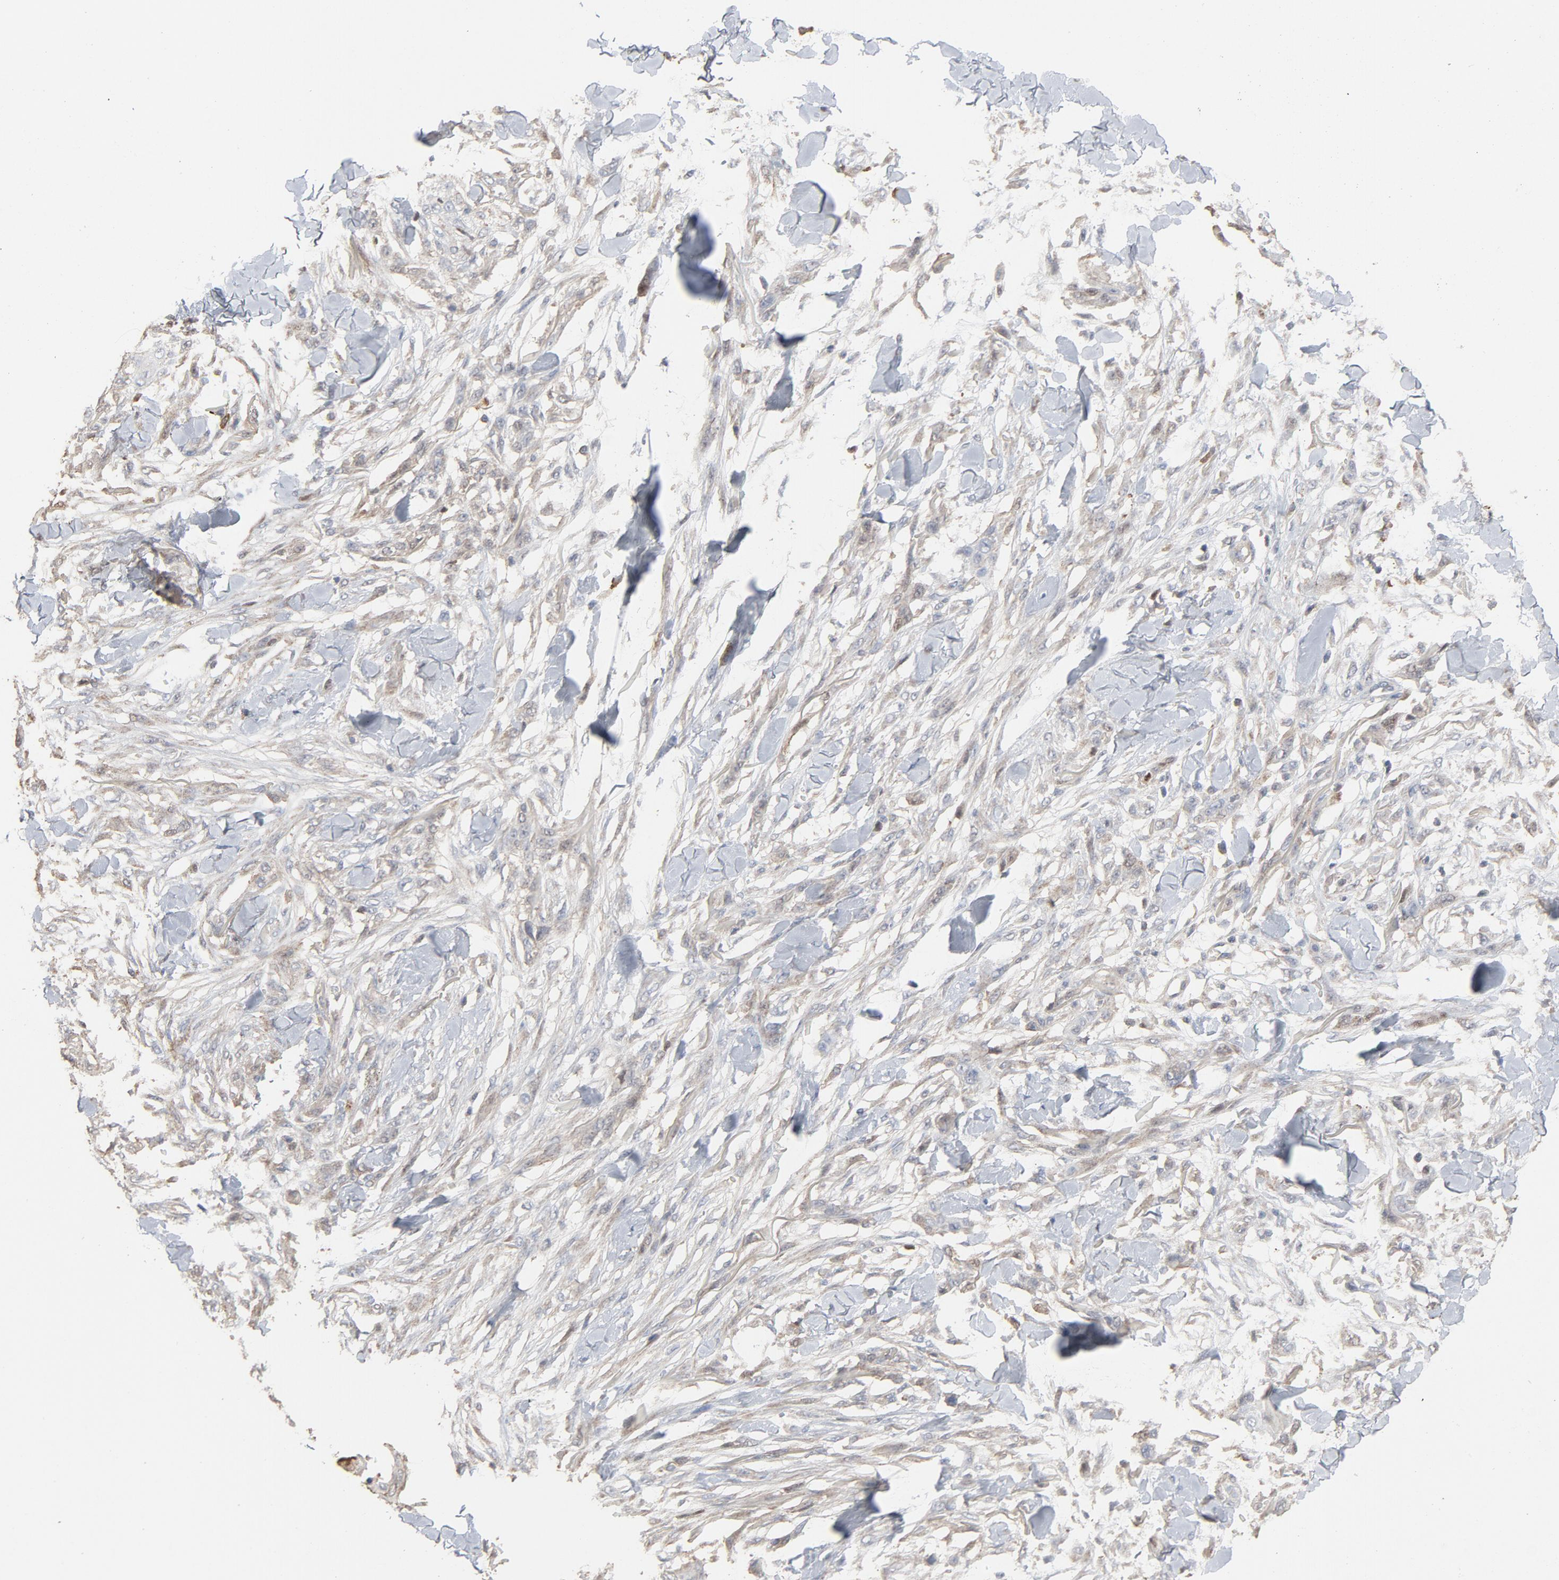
{"staining": {"intensity": "weak", "quantity": "<25%", "location": "cytoplasmic/membranous,nuclear"}, "tissue": "skin cancer", "cell_type": "Tumor cells", "image_type": "cancer", "snomed": [{"axis": "morphology", "description": "Normal tissue, NOS"}, {"axis": "morphology", "description": "Squamous cell carcinoma, NOS"}, {"axis": "topography", "description": "Skin"}], "caption": "The micrograph exhibits no staining of tumor cells in skin cancer.", "gene": "CDK6", "patient": {"sex": "female", "age": 59}}